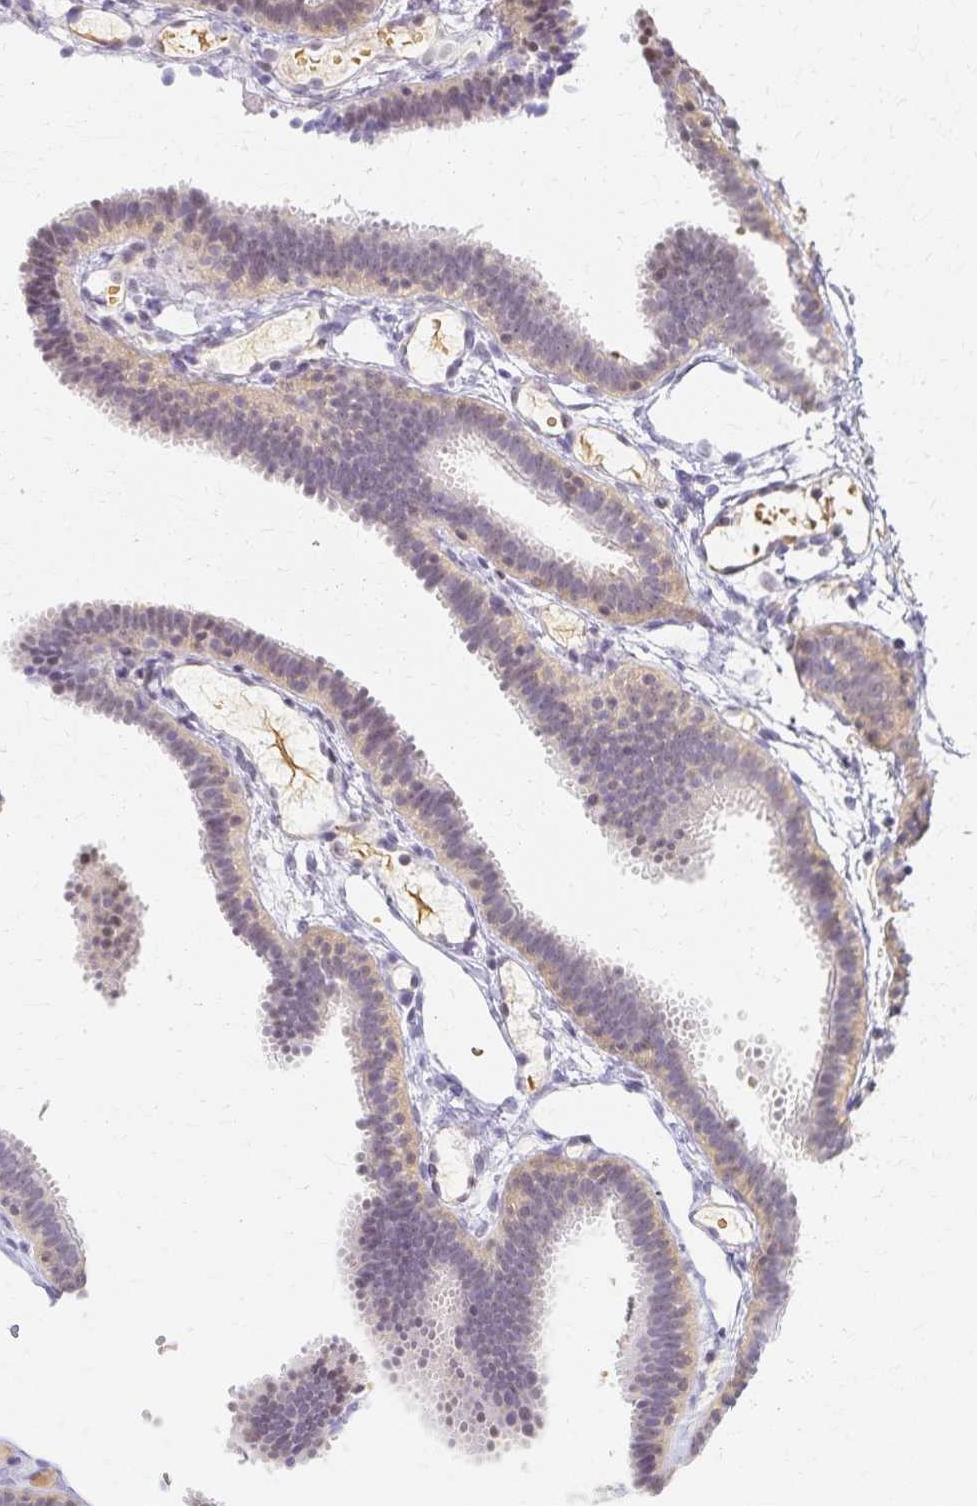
{"staining": {"intensity": "moderate", "quantity": "25%-75%", "location": "cytoplasmic/membranous"}, "tissue": "fallopian tube", "cell_type": "Glandular cells", "image_type": "normal", "snomed": [{"axis": "morphology", "description": "Normal tissue, NOS"}, {"axis": "topography", "description": "Fallopian tube"}], "caption": "Human fallopian tube stained for a protein (brown) demonstrates moderate cytoplasmic/membranous positive expression in about 25%-75% of glandular cells.", "gene": "AZGP1", "patient": {"sex": "female", "age": 37}}